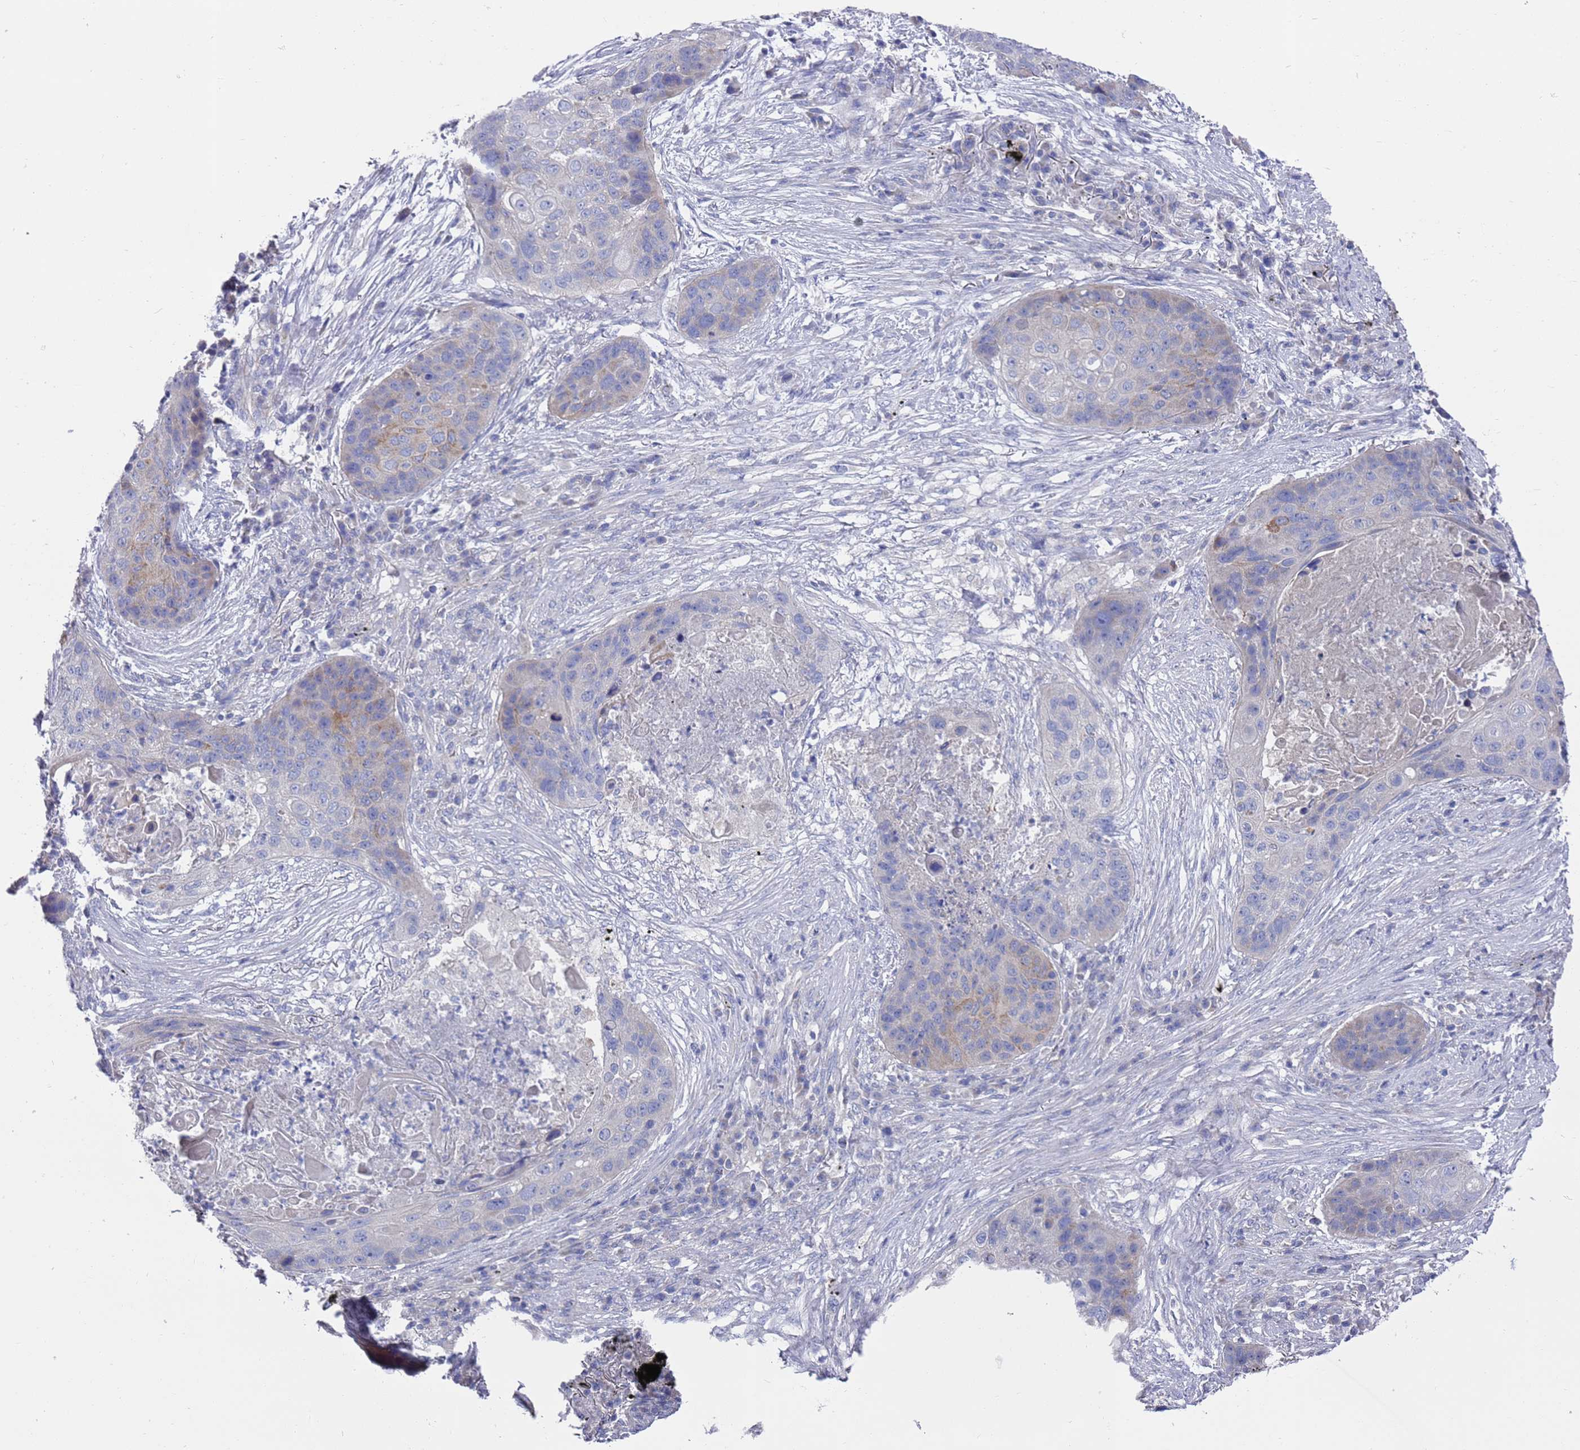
{"staining": {"intensity": "negative", "quantity": "none", "location": "none"}, "tissue": "lung cancer", "cell_type": "Tumor cells", "image_type": "cancer", "snomed": [{"axis": "morphology", "description": "Squamous cell carcinoma, NOS"}, {"axis": "topography", "description": "Lung"}], "caption": "Tumor cells show no significant positivity in squamous cell carcinoma (lung). (IHC, brightfield microscopy, high magnification).", "gene": "SCAPER", "patient": {"sex": "female", "age": 63}}